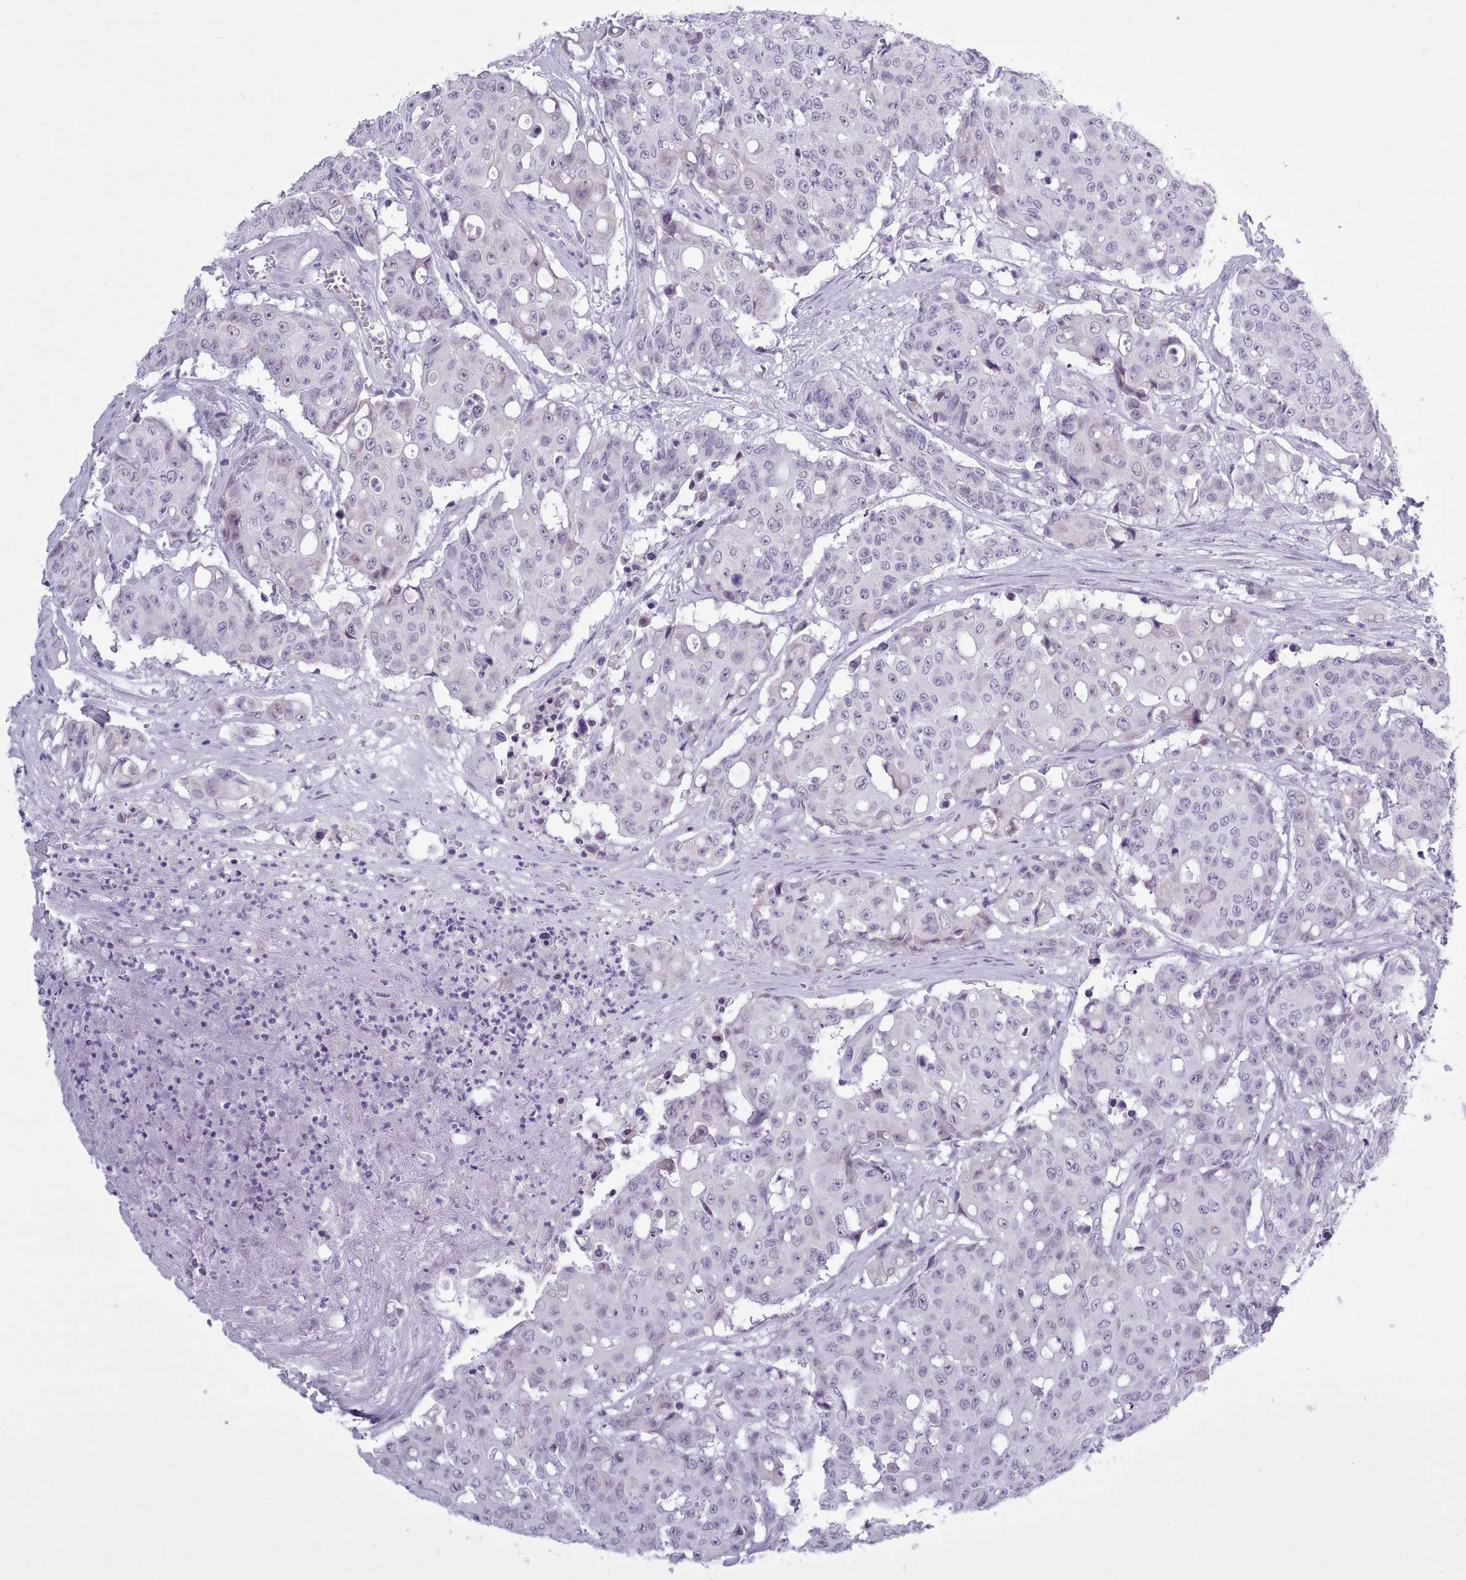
{"staining": {"intensity": "negative", "quantity": "none", "location": "none"}, "tissue": "colorectal cancer", "cell_type": "Tumor cells", "image_type": "cancer", "snomed": [{"axis": "morphology", "description": "Adenocarcinoma, NOS"}, {"axis": "topography", "description": "Colon"}], "caption": "Tumor cells show no significant protein positivity in colorectal cancer. The staining is performed using DAB (3,3'-diaminobenzidine) brown chromogen with nuclei counter-stained in using hematoxylin.", "gene": "FBXO48", "patient": {"sex": "male", "age": 51}}